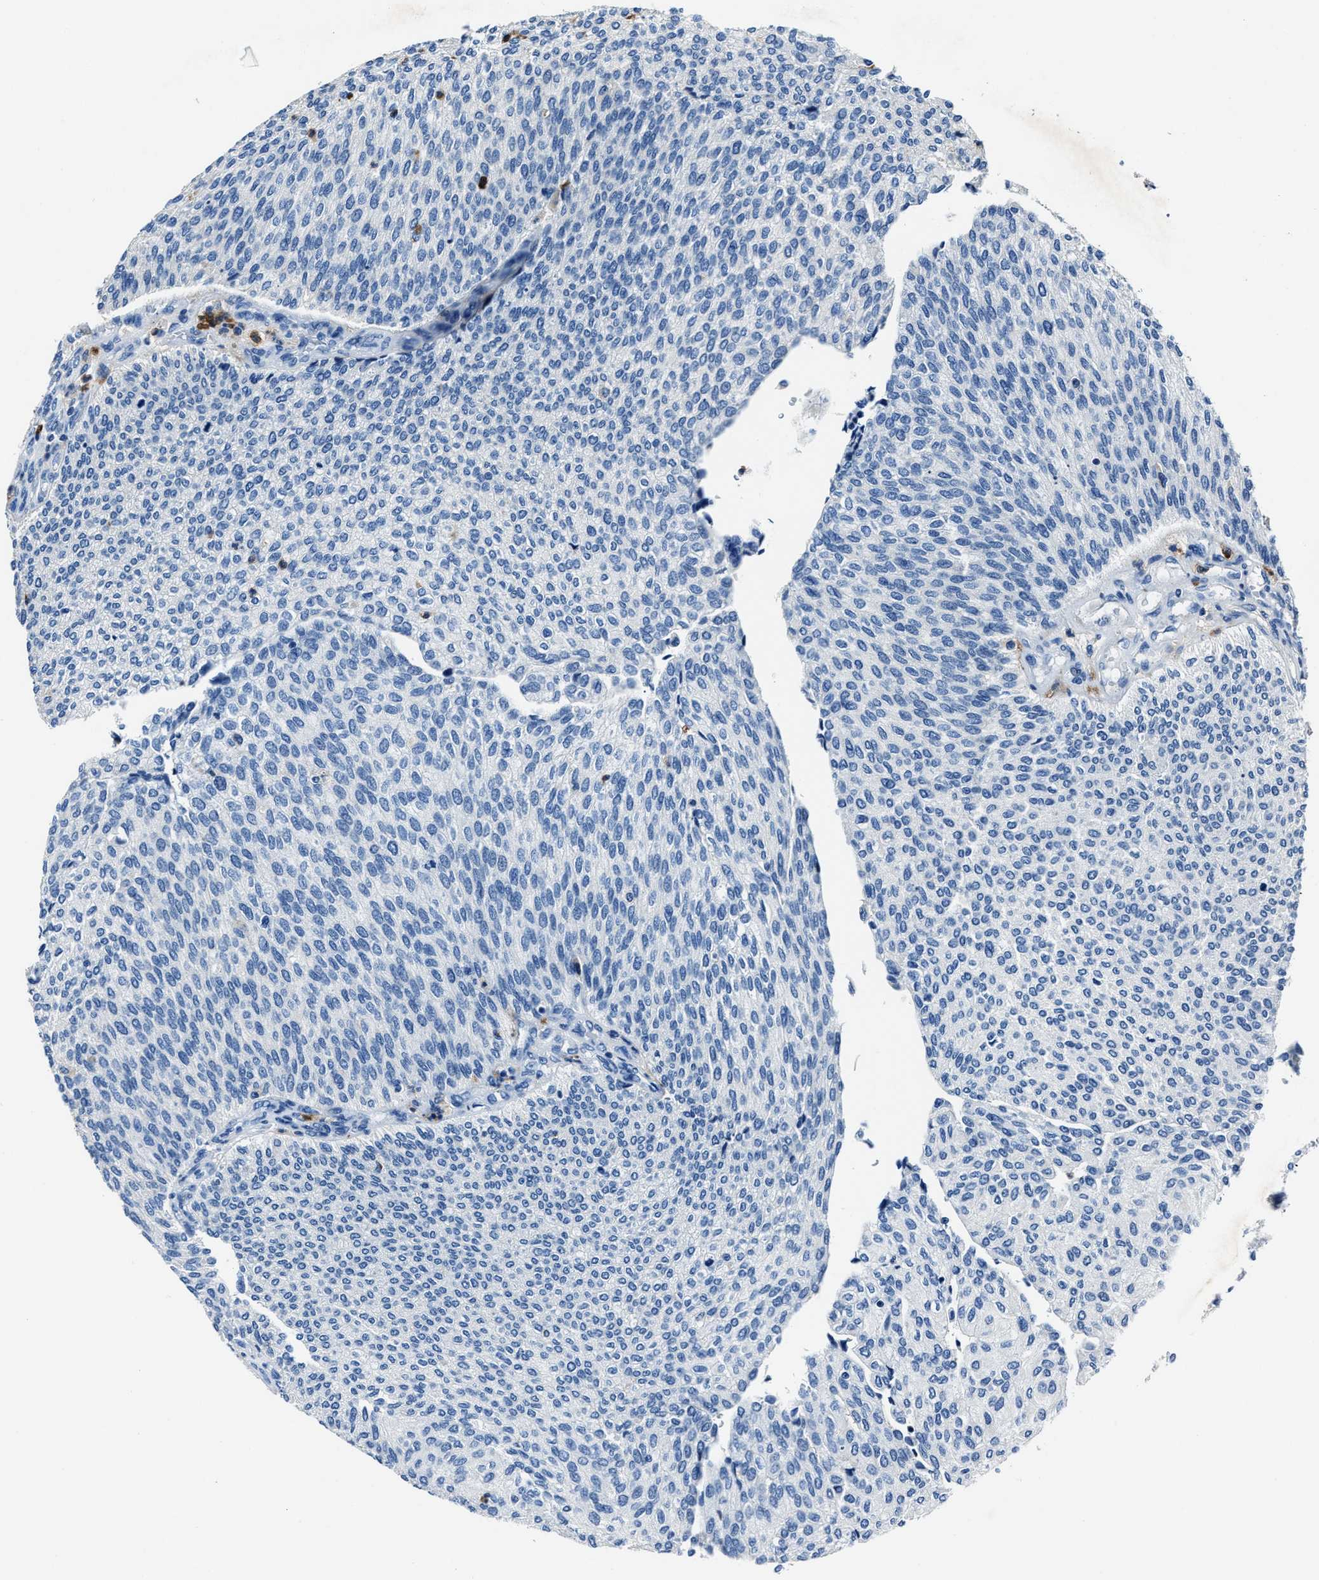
{"staining": {"intensity": "negative", "quantity": "none", "location": "none"}, "tissue": "urothelial cancer", "cell_type": "Tumor cells", "image_type": "cancer", "snomed": [{"axis": "morphology", "description": "Urothelial carcinoma, Low grade"}, {"axis": "topography", "description": "Urinary bladder"}], "caption": "This is an IHC image of low-grade urothelial carcinoma. There is no staining in tumor cells.", "gene": "FGL2", "patient": {"sex": "female", "age": 79}}